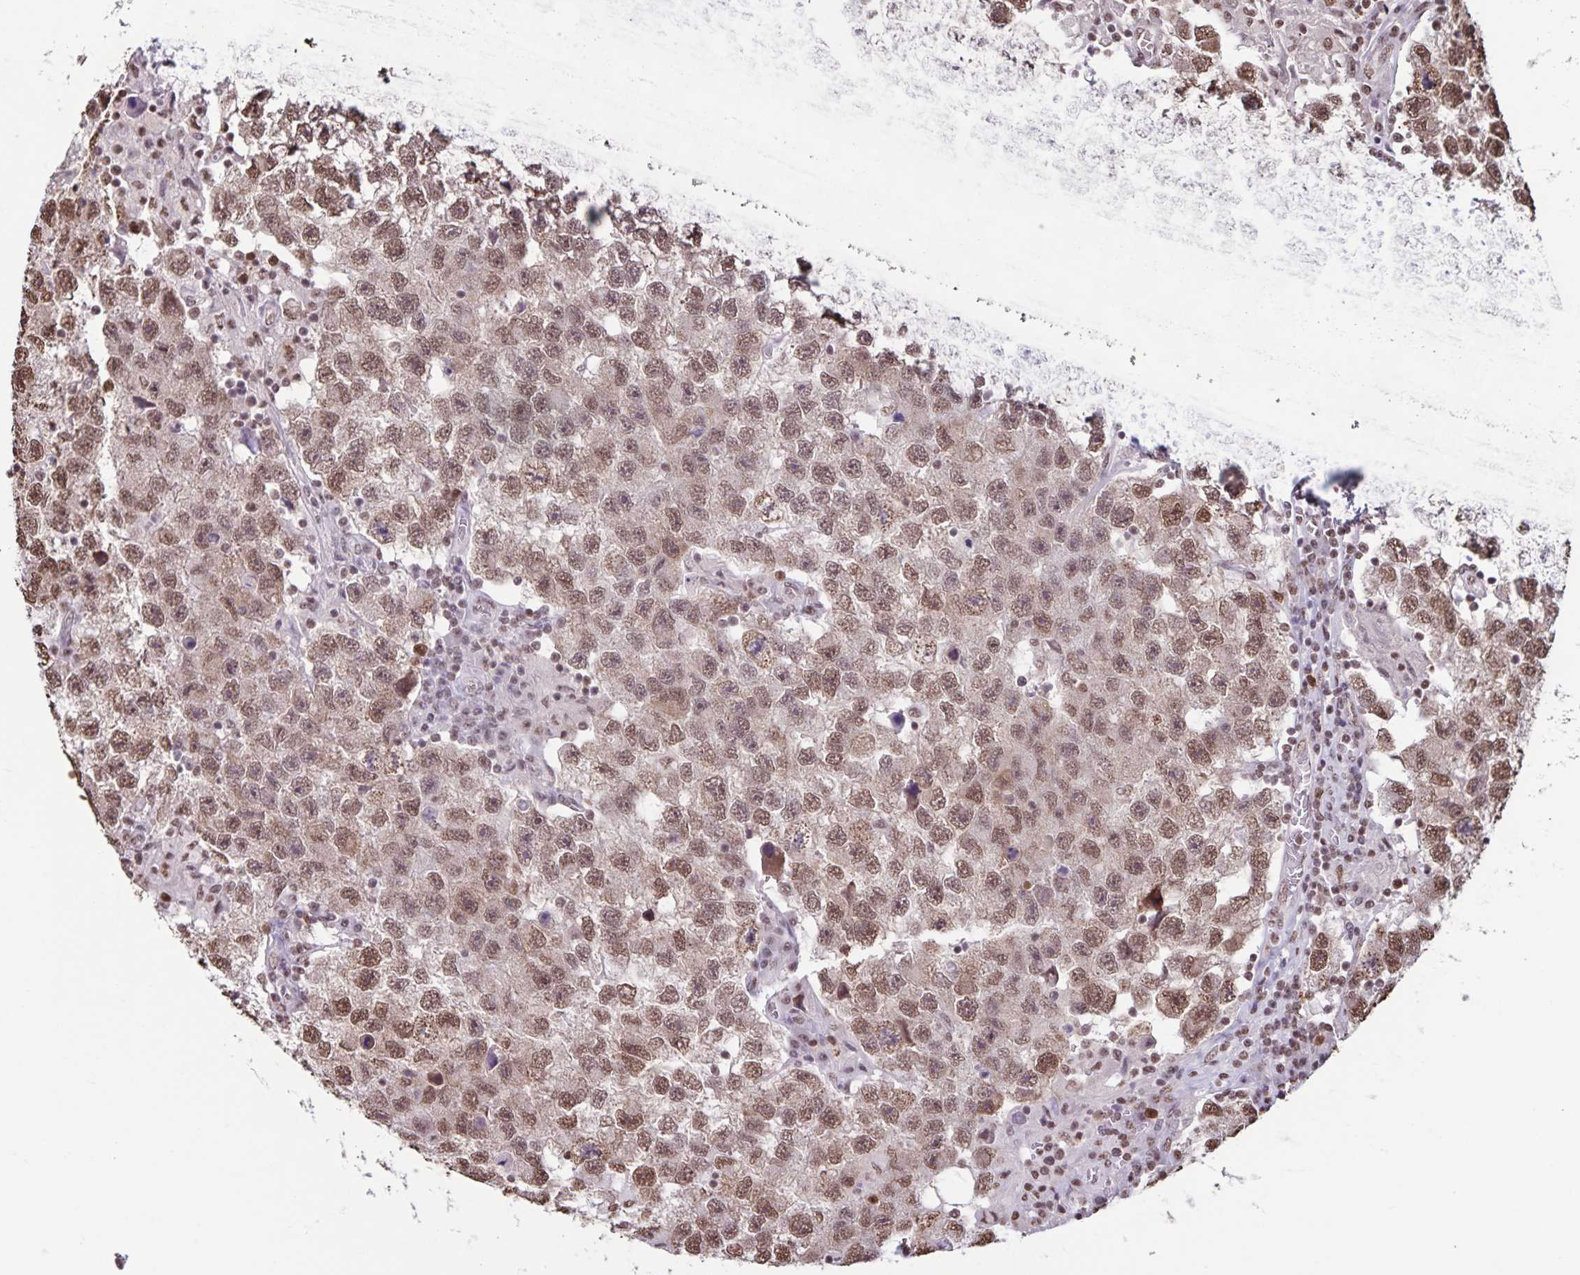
{"staining": {"intensity": "moderate", "quantity": ">75%", "location": "nuclear"}, "tissue": "testis cancer", "cell_type": "Tumor cells", "image_type": "cancer", "snomed": [{"axis": "morphology", "description": "Seminoma, NOS"}, {"axis": "topography", "description": "Testis"}], "caption": "This is a photomicrograph of immunohistochemistry (IHC) staining of testis seminoma, which shows moderate positivity in the nuclear of tumor cells.", "gene": "DUT", "patient": {"sex": "male", "age": 26}}